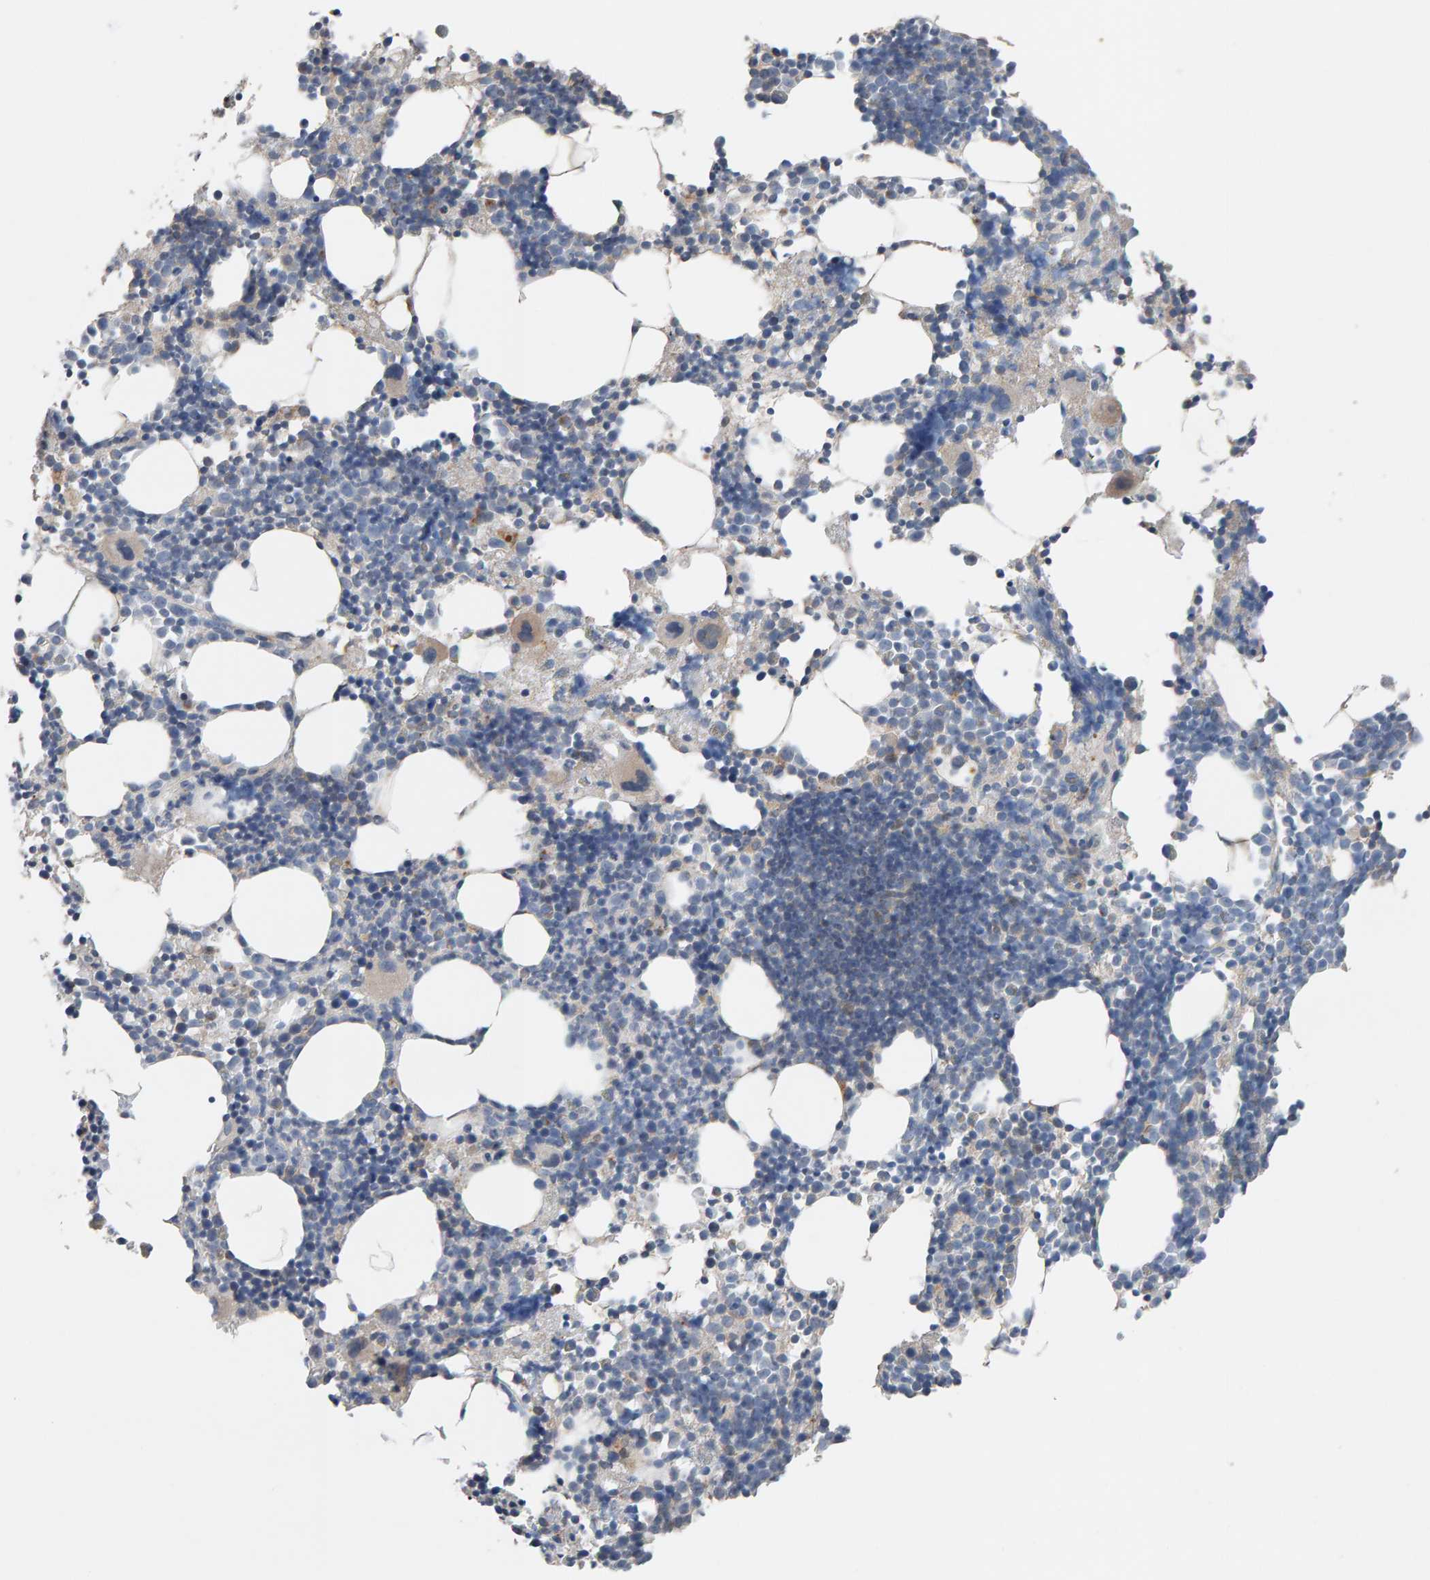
{"staining": {"intensity": "negative", "quantity": "none", "location": "none"}, "tissue": "bone marrow", "cell_type": "Hematopoietic cells", "image_type": "normal", "snomed": [{"axis": "morphology", "description": "Normal tissue, NOS"}, {"axis": "morphology", "description": "Inflammation, NOS"}, {"axis": "topography", "description": "Bone marrow"}], "caption": "A photomicrograph of human bone marrow is negative for staining in hematopoietic cells.", "gene": "IPPK", "patient": {"sex": "male", "age": 31}}